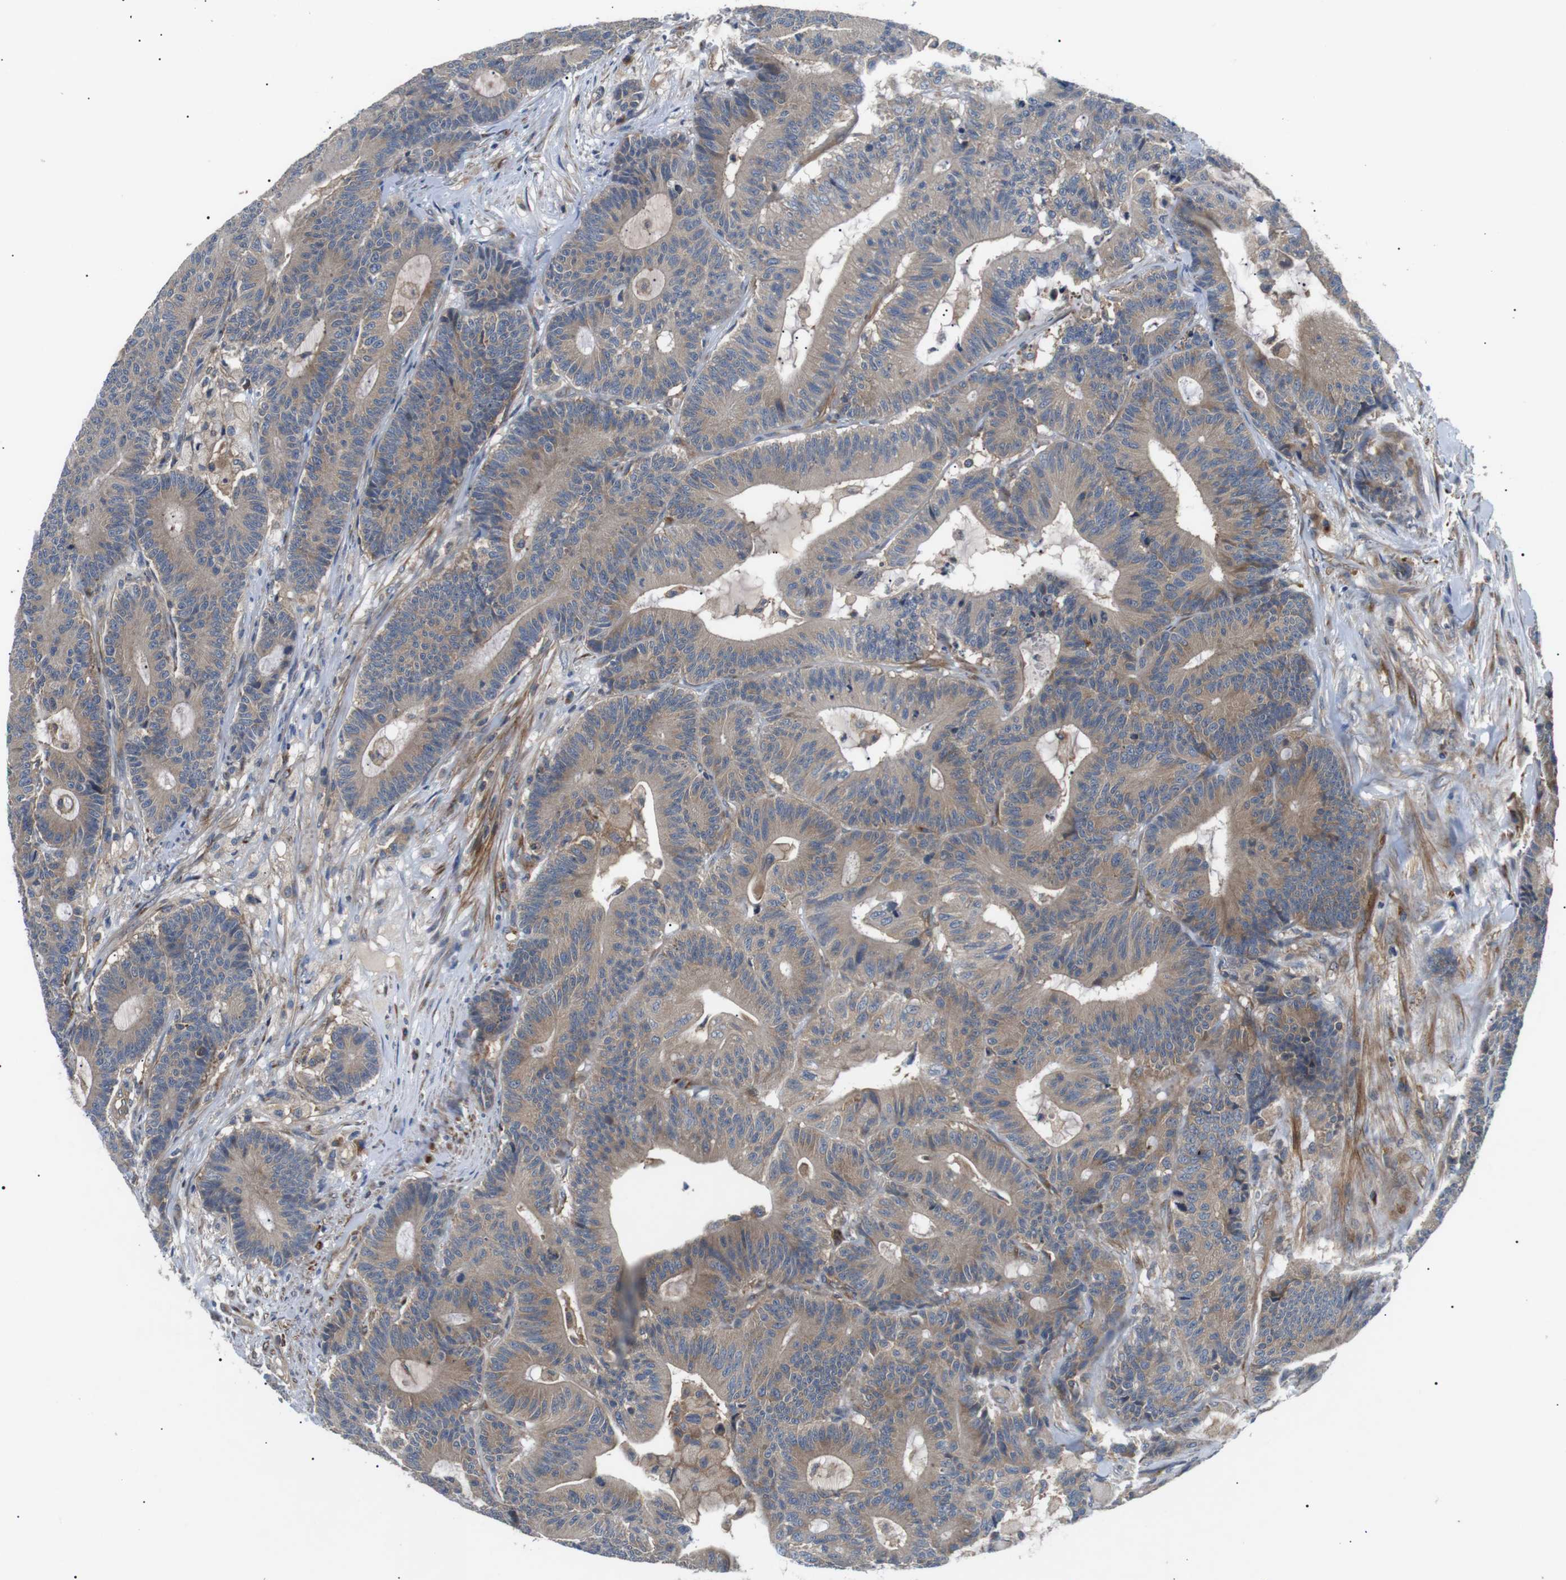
{"staining": {"intensity": "moderate", "quantity": "25%-75%", "location": "cytoplasmic/membranous"}, "tissue": "colorectal cancer", "cell_type": "Tumor cells", "image_type": "cancer", "snomed": [{"axis": "morphology", "description": "Adenocarcinoma, NOS"}, {"axis": "topography", "description": "Colon"}], "caption": "Colorectal cancer stained for a protein (brown) shows moderate cytoplasmic/membranous positive expression in approximately 25%-75% of tumor cells.", "gene": "DIPK1A", "patient": {"sex": "female", "age": 84}}